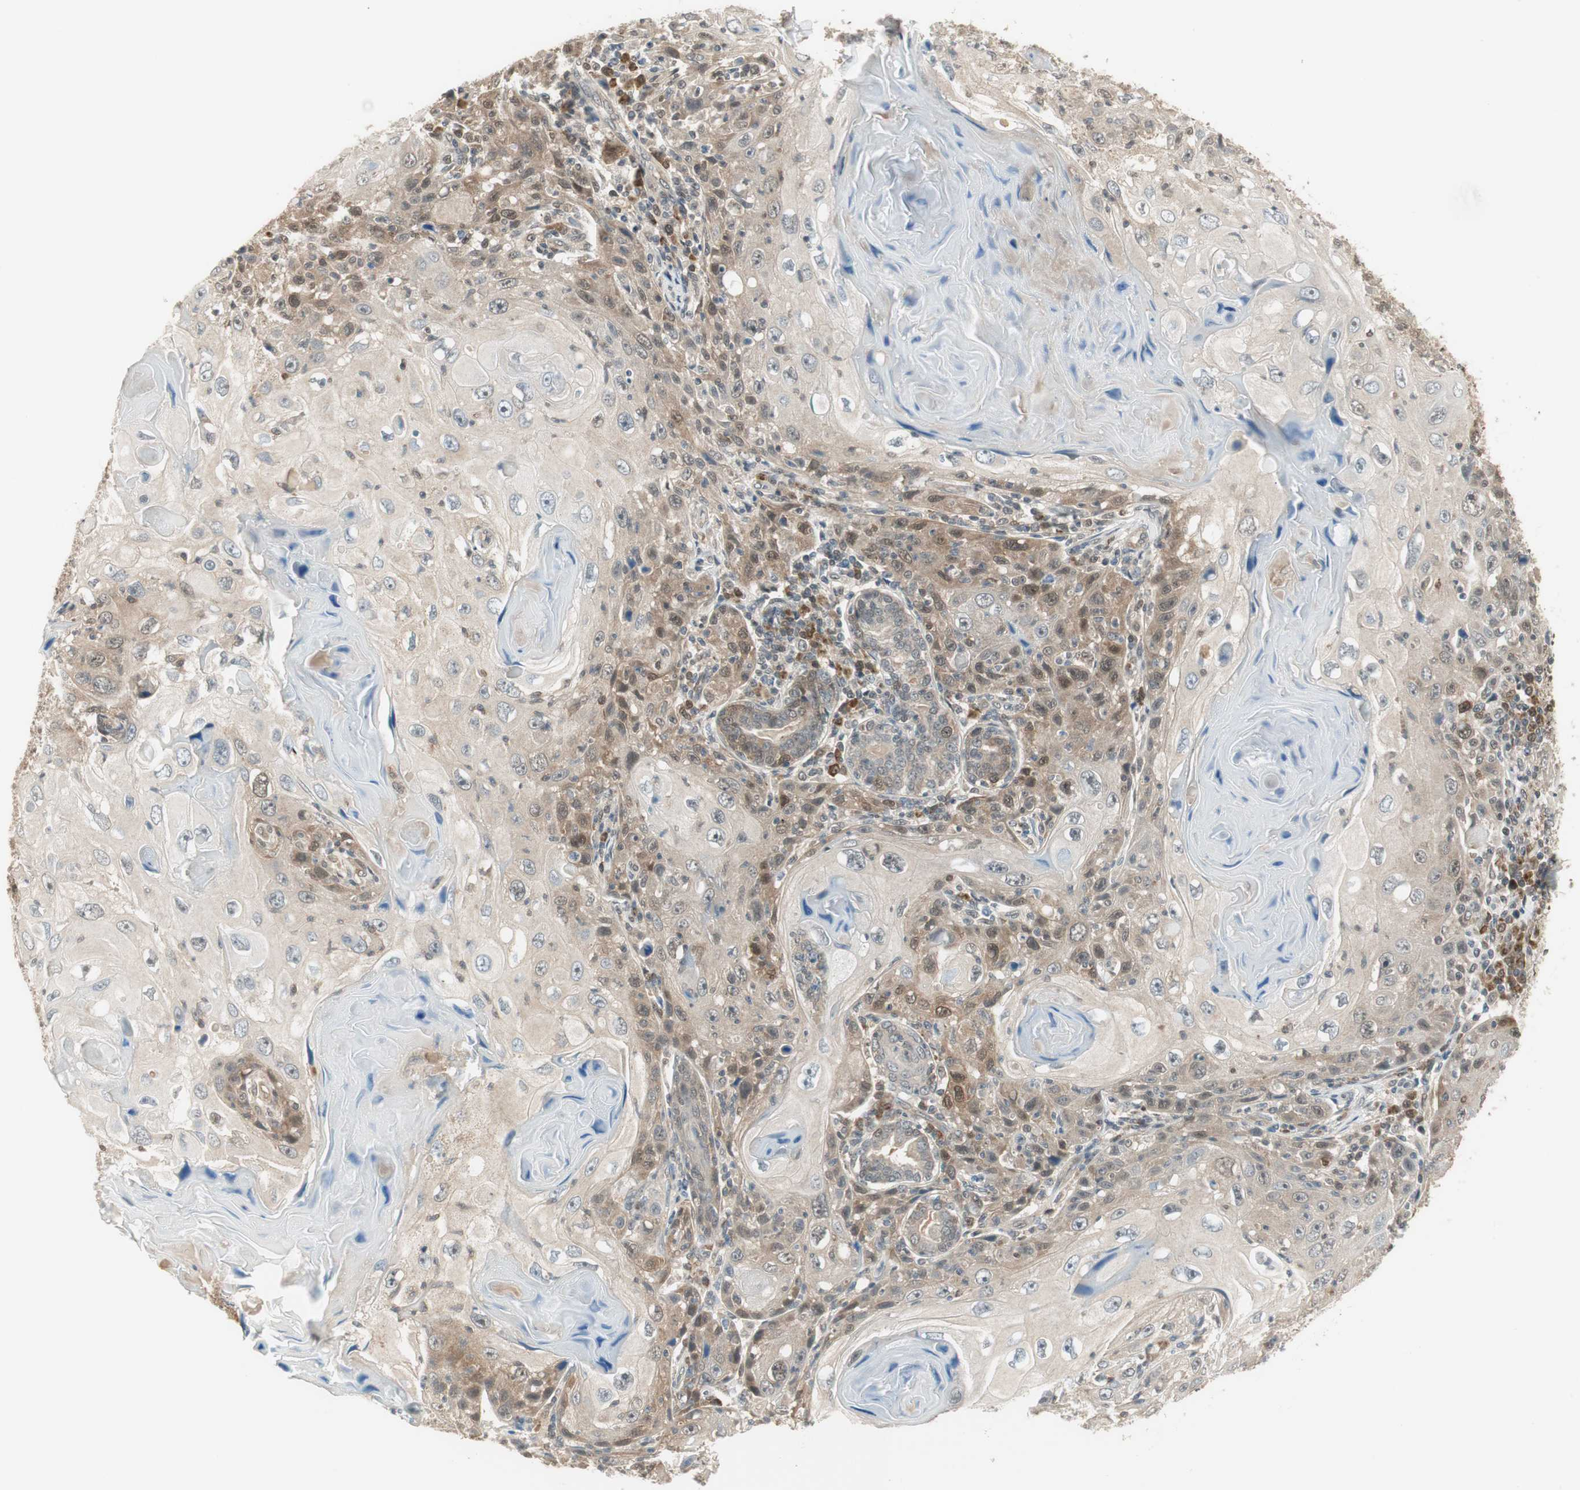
{"staining": {"intensity": "weak", "quantity": "<25%", "location": "cytoplasmic/membranous"}, "tissue": "skin cancer", "cell_type": "Tumor cells", "image_type": "cancer", "snomed": [{"axis": "morphology", "description": "Squamous cell carcinoma, NOS"}, {"axis": "topography", "description": "Skin"}], "caption": "Tumor cells are negative for brown protein staining in squamous cell carcinoma (skin).", "gene": "IPO5", "patient": {"sex": "female", "age": 88}}